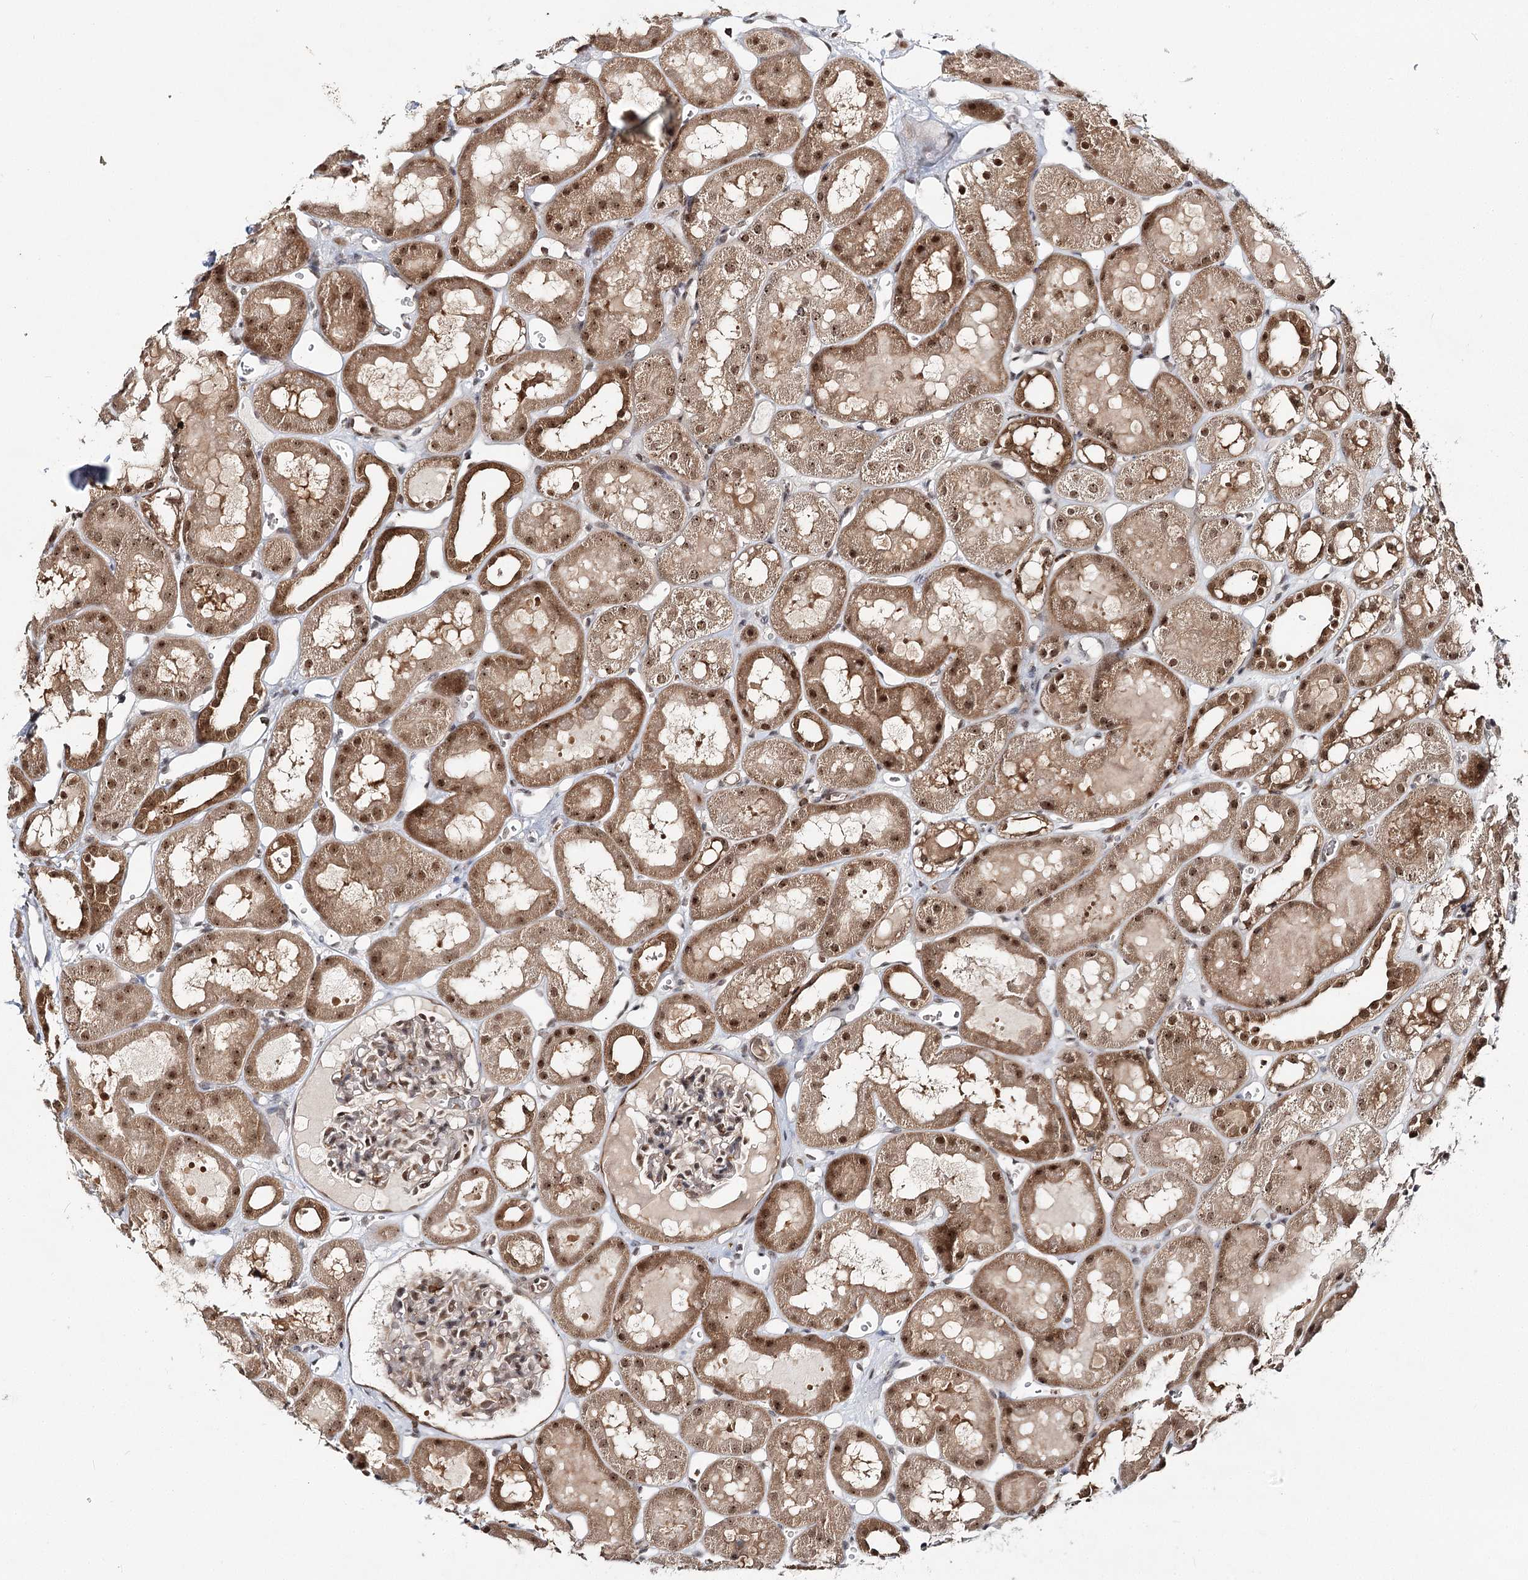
{"staining": {"intensity": "moderate", "quantity": "<25%", "location": "cytoplasmic/membranous,nuclear"}, "tissue": "kidney", "cell_type": "Cells in glomeruli", "image_type": "normal", "snomed": [{"axis": "morphology", "description": "Normal tissue, NOS"}, {"axis": "topography", "description": "Kidney"}, {"axis": "topography", "description": "Urinary bladder"}], "caption": "High-power microscopy captured an IHC histopathology image of unremarkable kidney, revealing moderate cytoplasmic/membranous,nuclear positivity in about <25% of cells in glomeruli. The staining was performed using DAB (3,3'-diaminobenzidine), with brown indicating positive protein expression. Nuclei are stained blue with hematoxylin.", "gene": "FAM120B", "patient": {"sex": "male", "age": 16}}